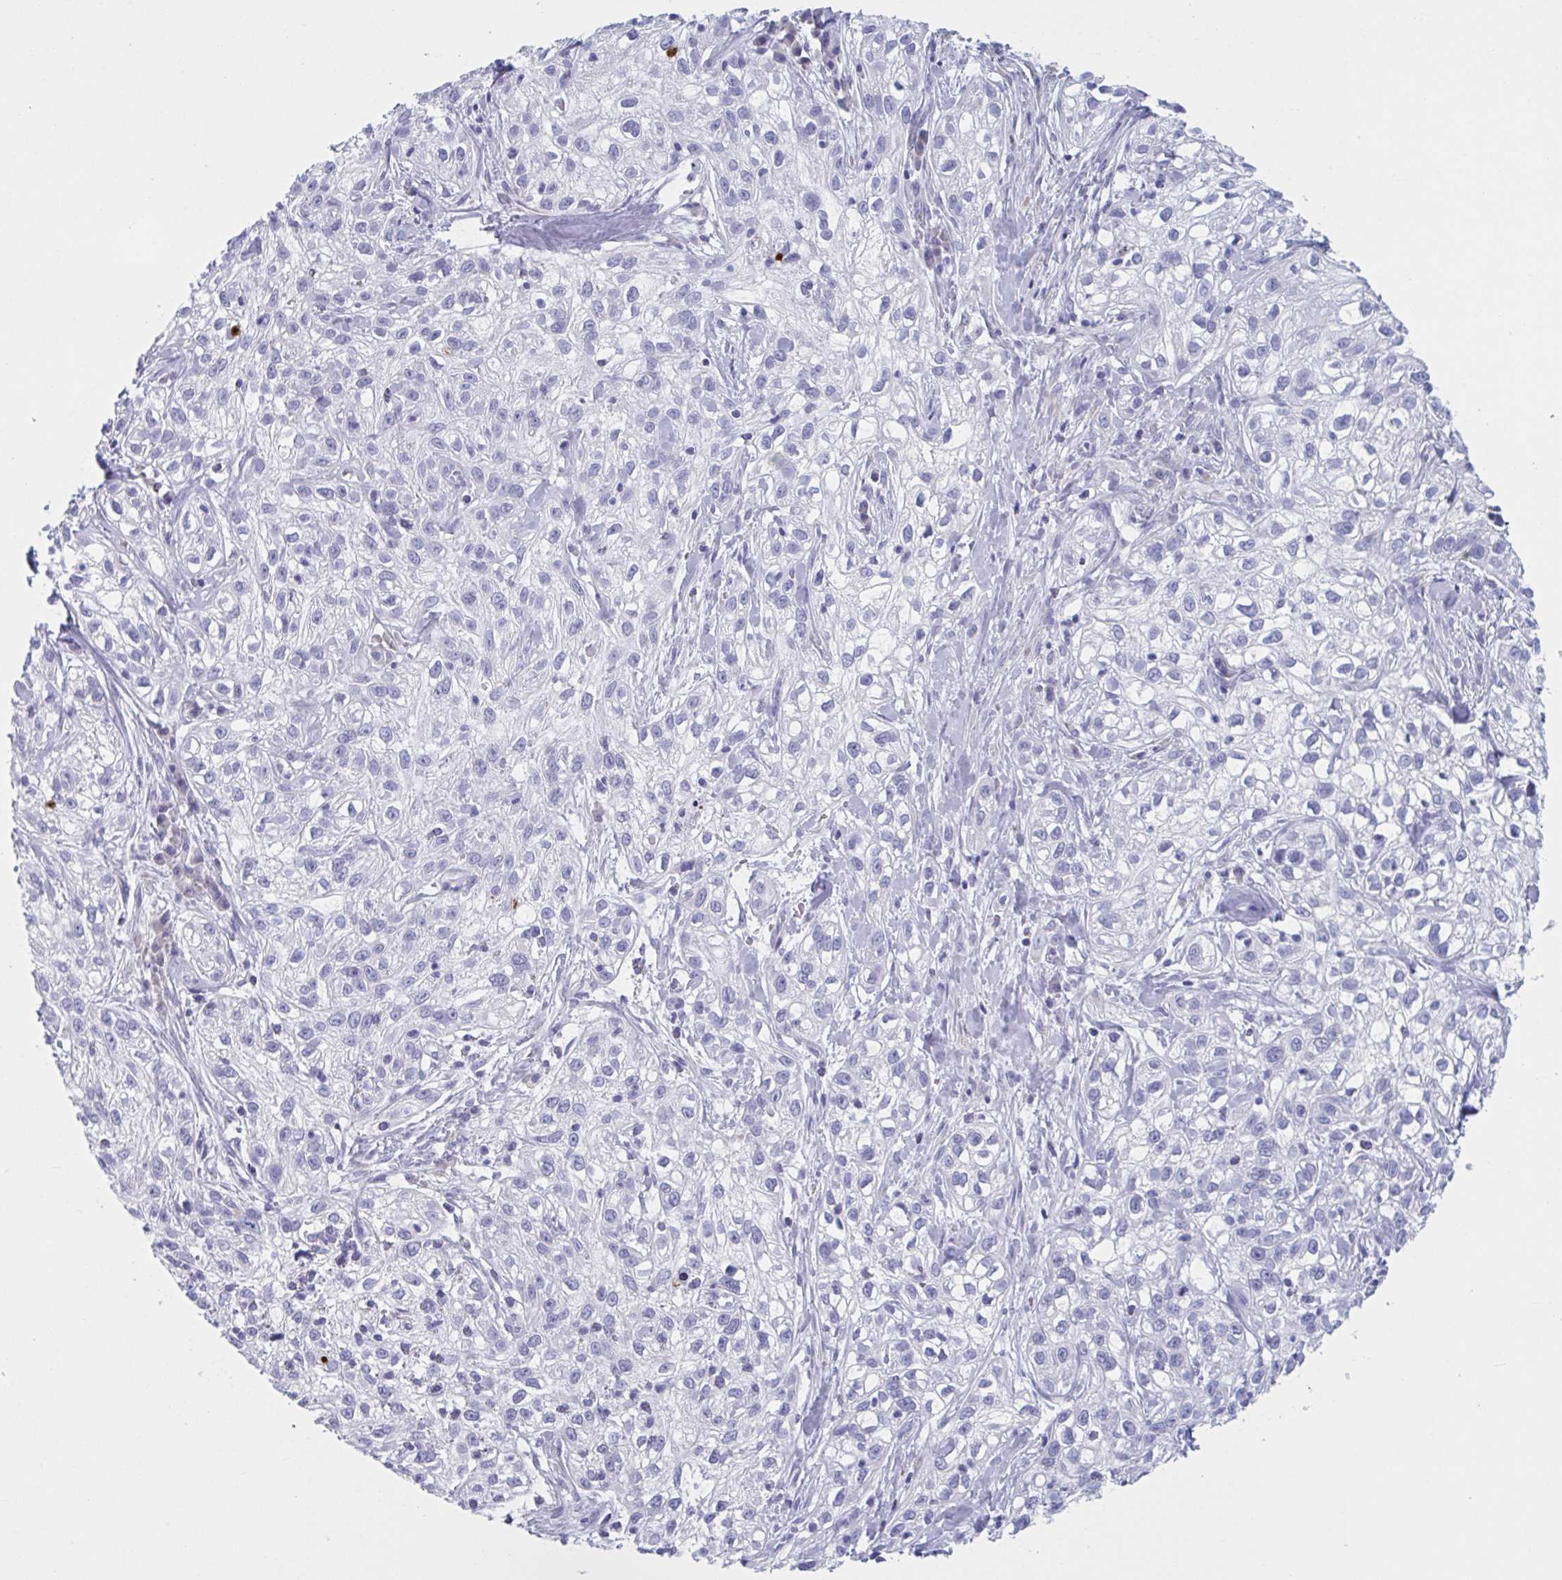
{"staining": {"intensity": "negative", "quantity": "none", "location": "none"}, "tissue": "skin cancer", "cell_type": "Tumor cells", "image_type": "cancer", "snomed": [{"axis": "morphology", "description": "Squamous cell carcinoma, NOS"}, {"axis": "topography", "description": "Skin"}], "caption": "There is no significant positivity in tumor cells of skin cancer (squamous cell carcinoma).", "gene": "HSD11B2", "patient": {"sex": "male", "age": 82}}